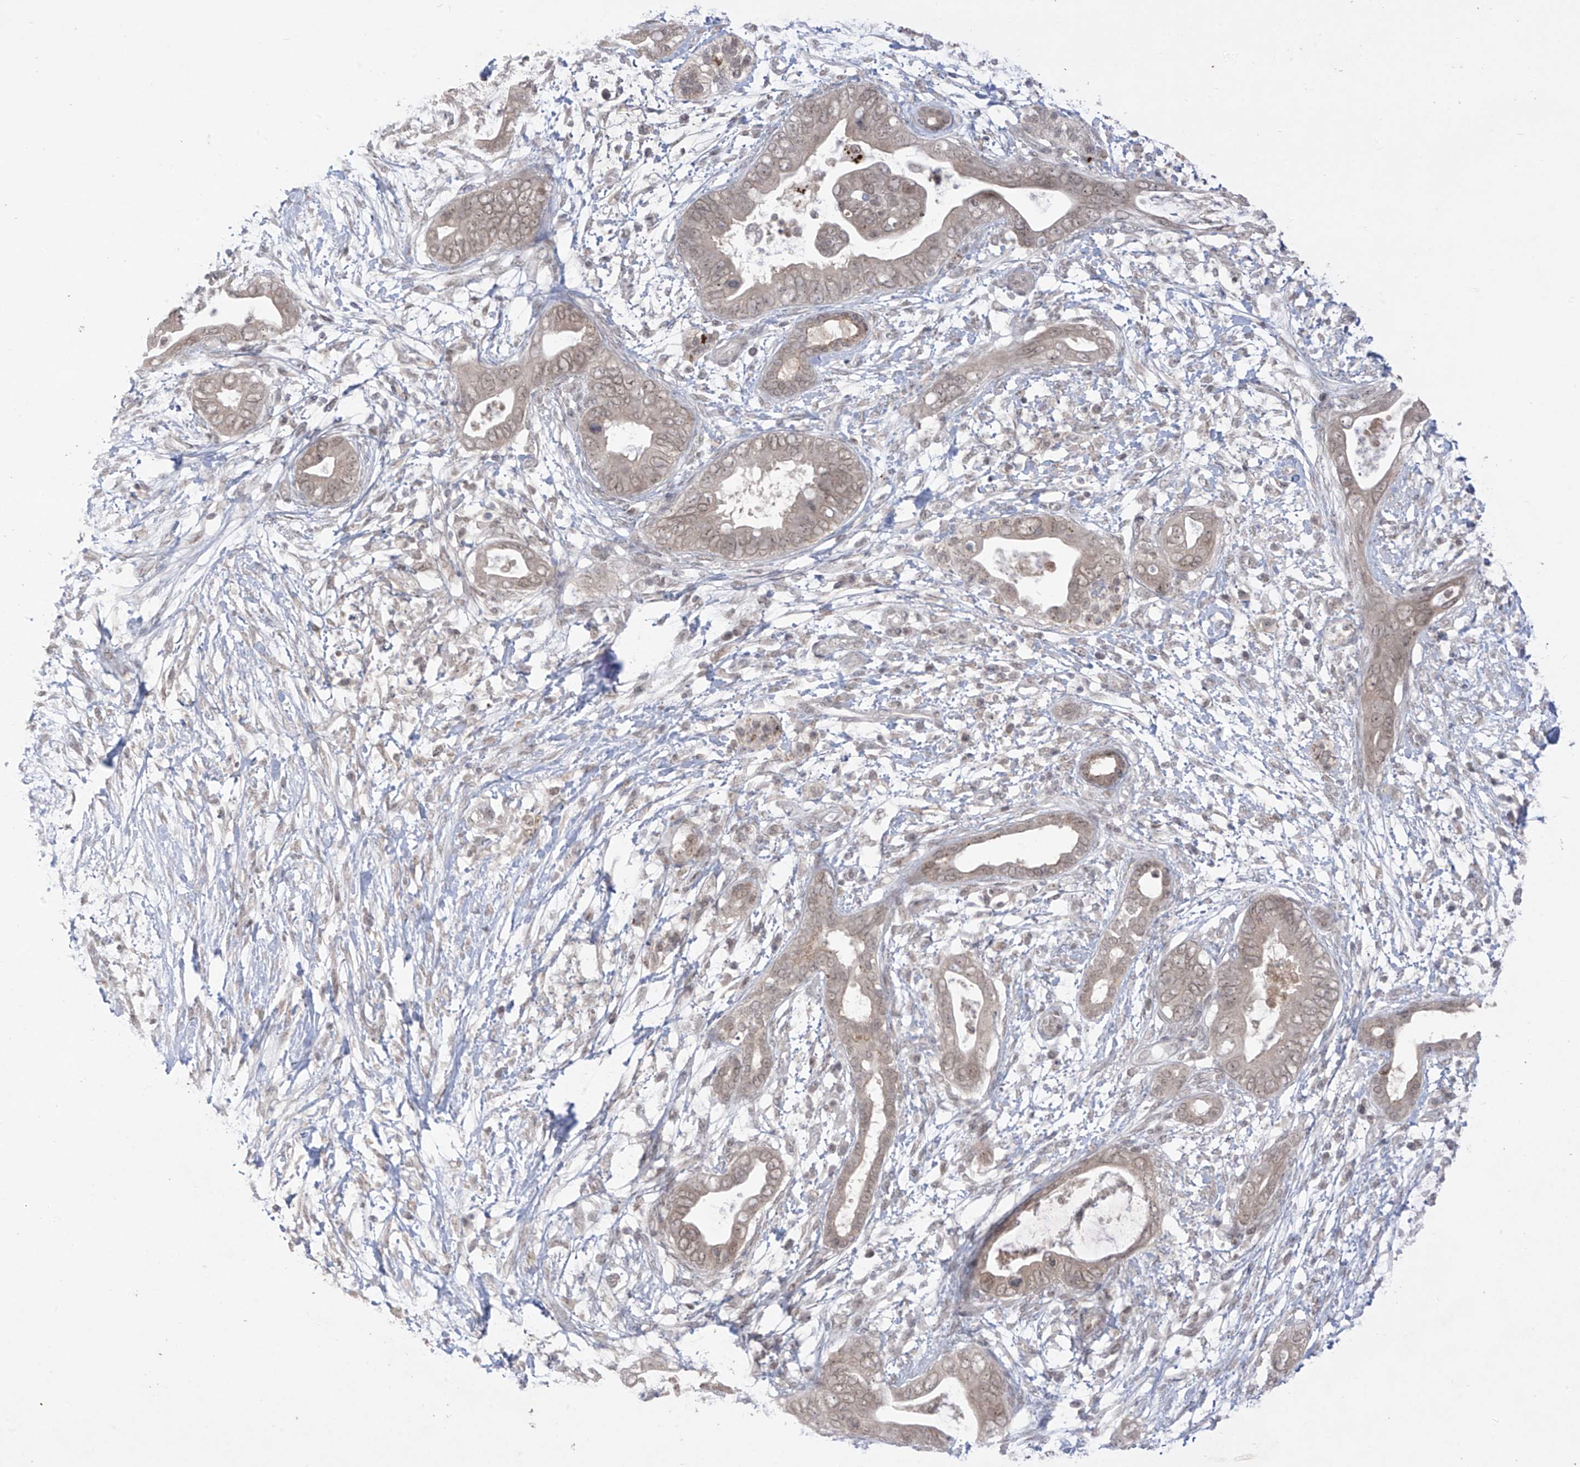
{"staining": {"intensity": "weak", "quantity": ">75%", "location": "nuclear"}, "tissue": "pancreatic cancer", "cell_type": "Tumor cells", "image_type": "cancer", "snomed": [{"axis": "morphology", "description": "Adenocarcinoma, NOS"}, {"axis": "topography", "description": "Pancreas"}], "caption": "Human pancreatic cancer (adenocarcinoma) stained for a protein (brown) displays weak nuclear positive positivity in about >75% of tumor cells.", "gene": "OGT", "patient": {"sex": "male", "age": 75}}